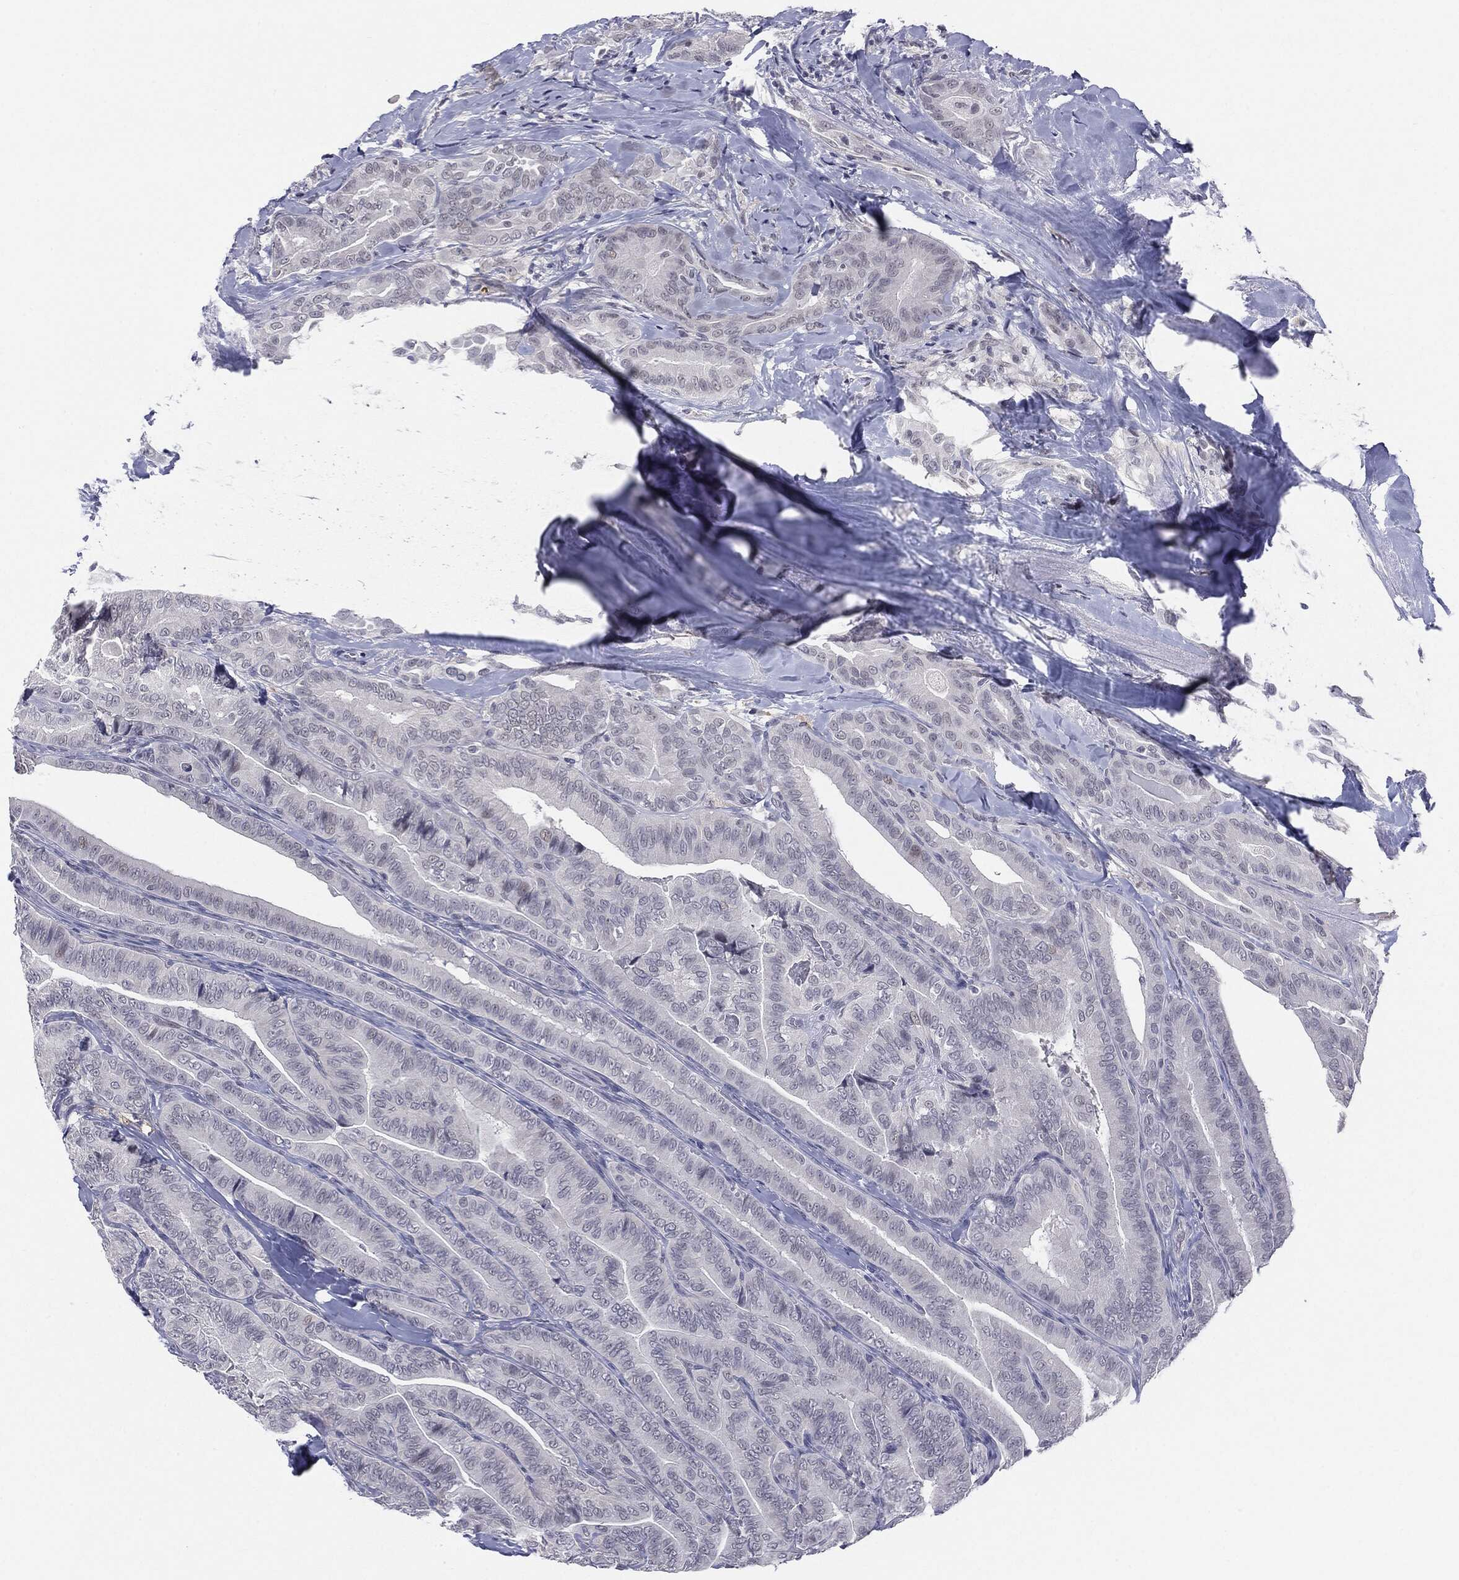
{"staining": {"intensity": "negative", "quantity": "none", "location": "none"}, "tissue": "thyroid cancer", "cell_type": "Tumor cells", "image_type": "cancer", "snomed": [{"axis": "morphology", "description": "Papillary adenocarcinoma, NOS"}, {"axis": "topography", "description": "Thyroid gland"}], "caption": "IHC histopathology image of thyroid cancer (papillary adenocarcinoma) stained for a protein (brown), which displays no positivity in tumor cells.", "gene": "SLC5A5", "patient": {"sex": "male", "age": 61}}